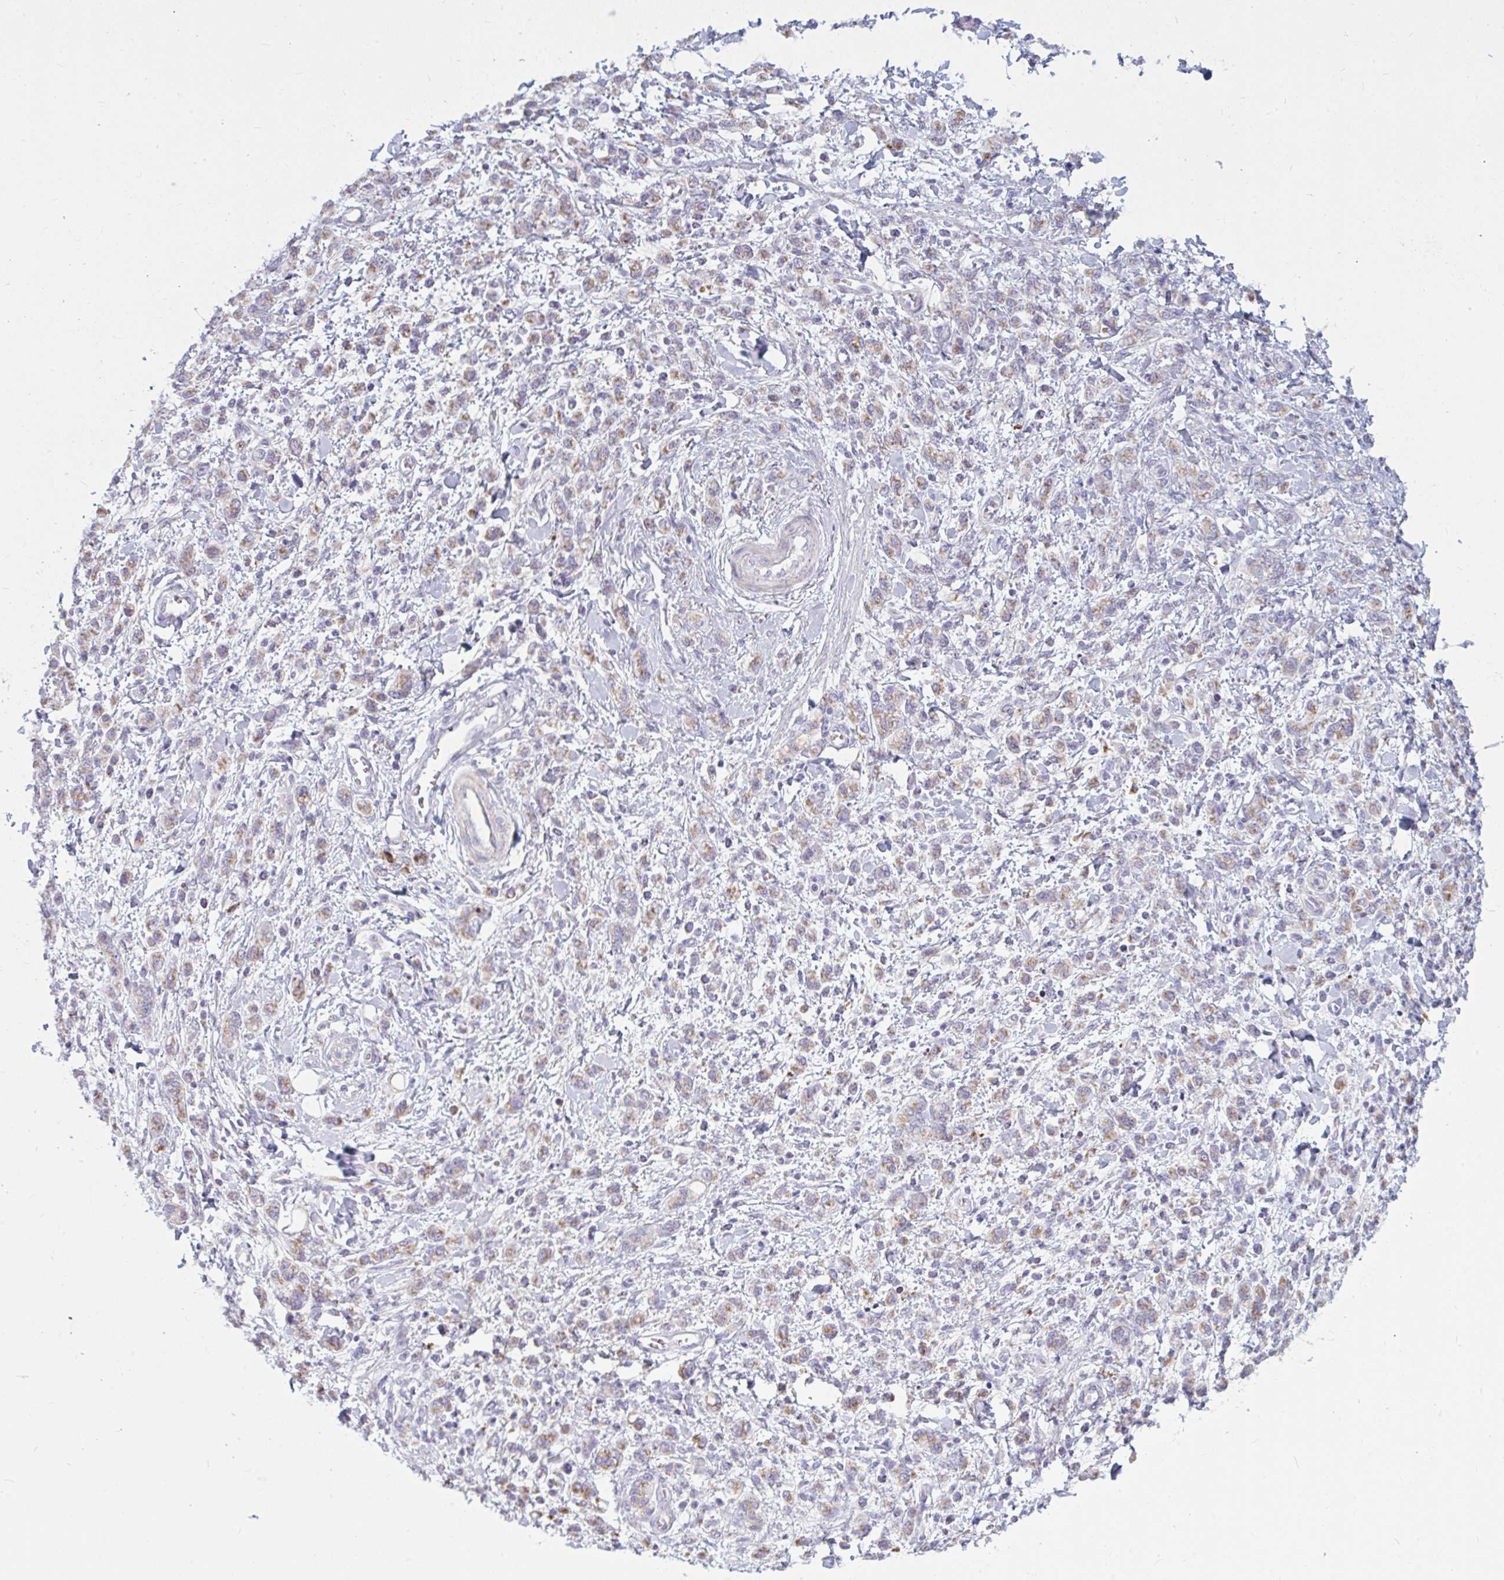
{"staining": {"intensity": "weak", "quantity": "25%-75%", "location": "cytoplasmic/membranous"}, "tissue": "stomach cancer", "cell_type": "Tumor cells", "image_type": "cancer", "snomed": [{"axis": "morphology", "description": "Adenocarcinoma, NOS"}, {"axis": "topography", "description": "Stomach"}], "caption": "Protein staining demonstrates weak cytoplasmic/membranous expression in approximately 25%-75% of tumor cells in adenocarcinoma (stomach). Nuclei are stained in blue.", "gene": "ATG9A", "patient": {"sex": "male", "age": 77}}